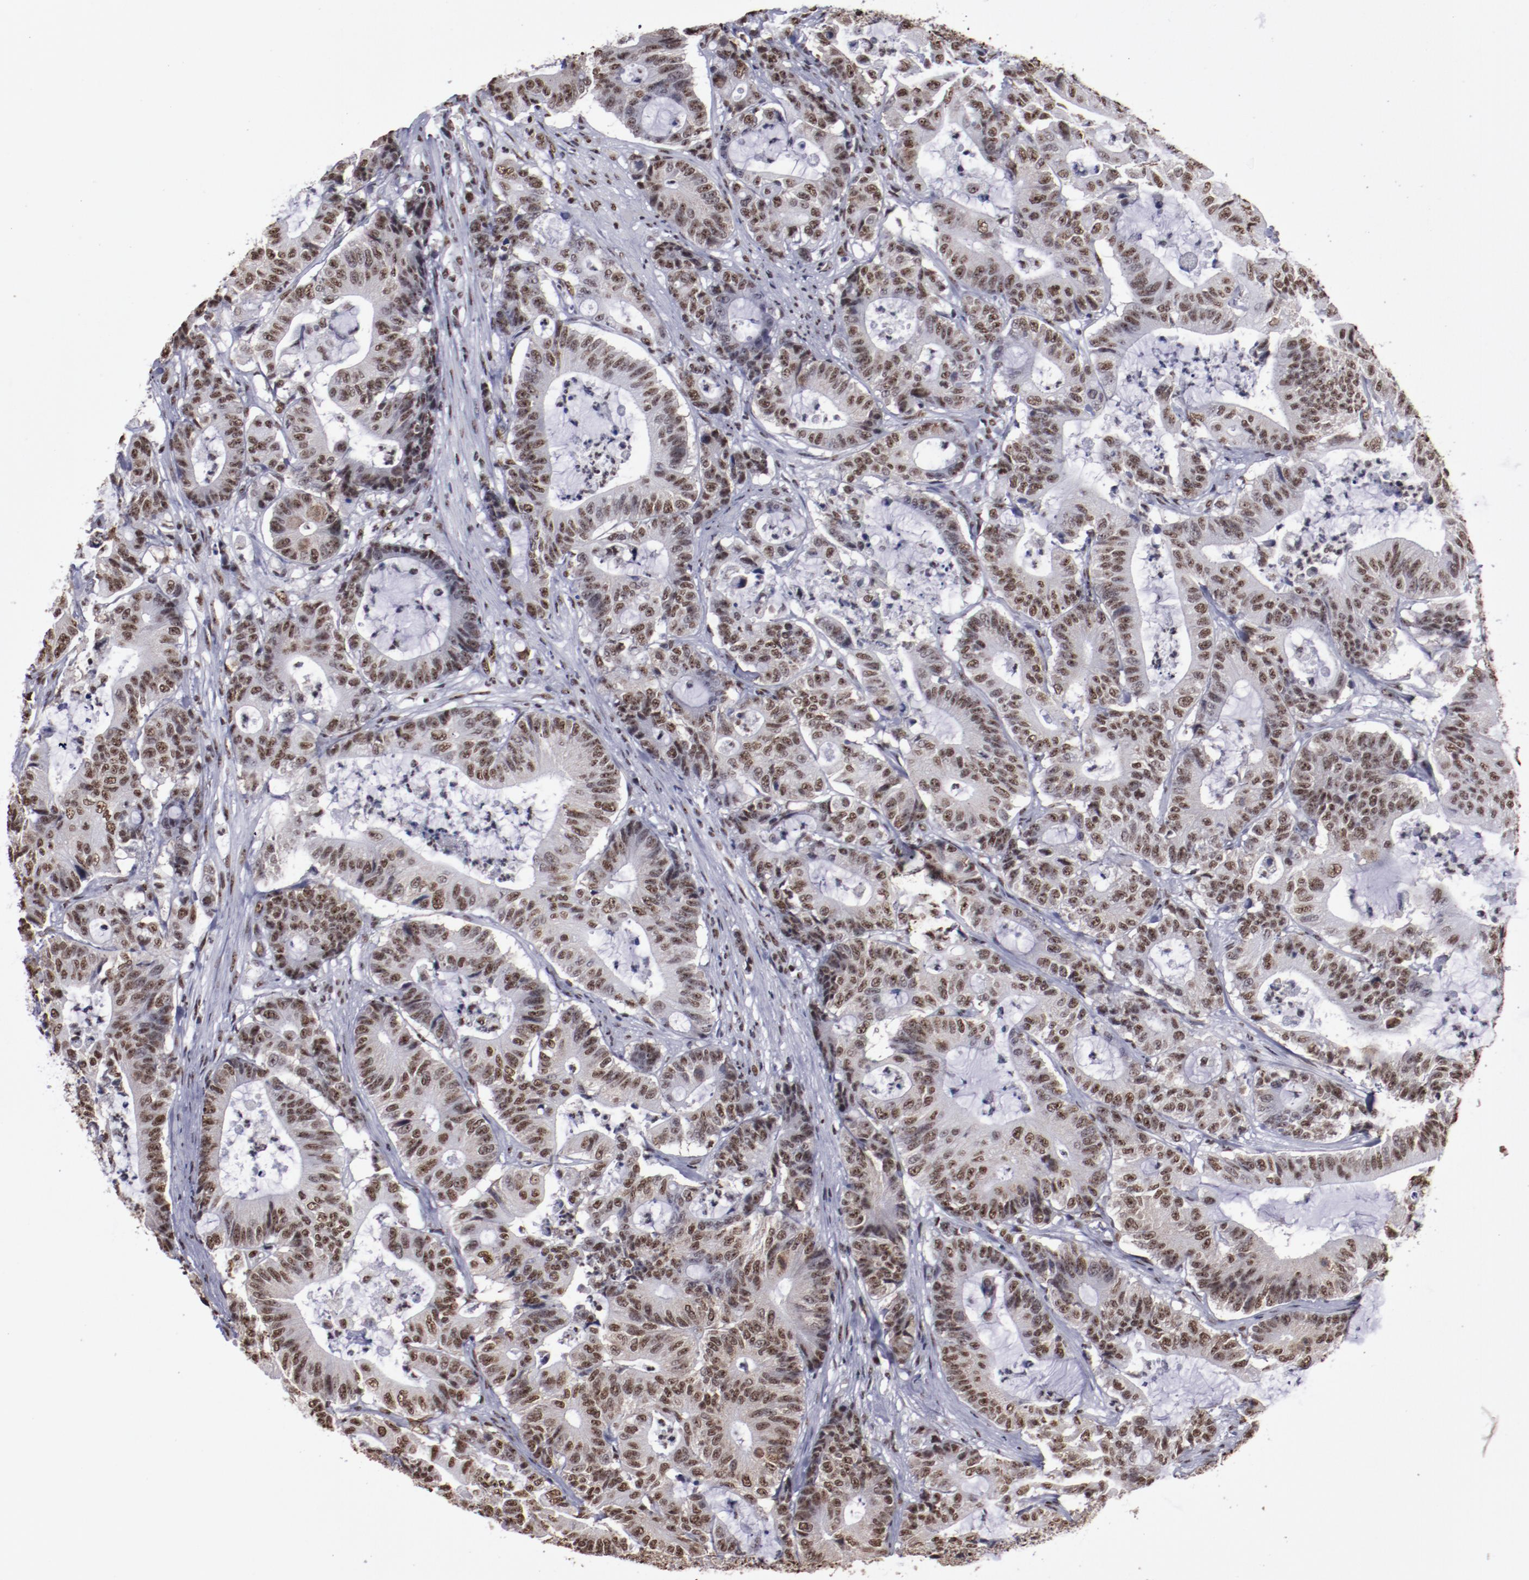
{"staining": {"intensity": "strong", "quantity": ">75%", "location": "nuclear"}, "tissue": "colorectal cancer", "cell_type": "Tumor cells", "image_type": "cancer", "snomed": [{"axis": "morphology", "description": "Adenocarcinoma, NOS"}, {"axis": "topography", "description": "Colon"}], "caption": "Immunohistochemistry (IHC) photomicrograph of human colorectal adenocarcinoma stained for a protein (brown), which reveals high levels of strong nuclear positivity in approximately >75% of tumor cells.", "gene": "HNRNPA2B1", "patient": {"sex": "female", "age": 84}}